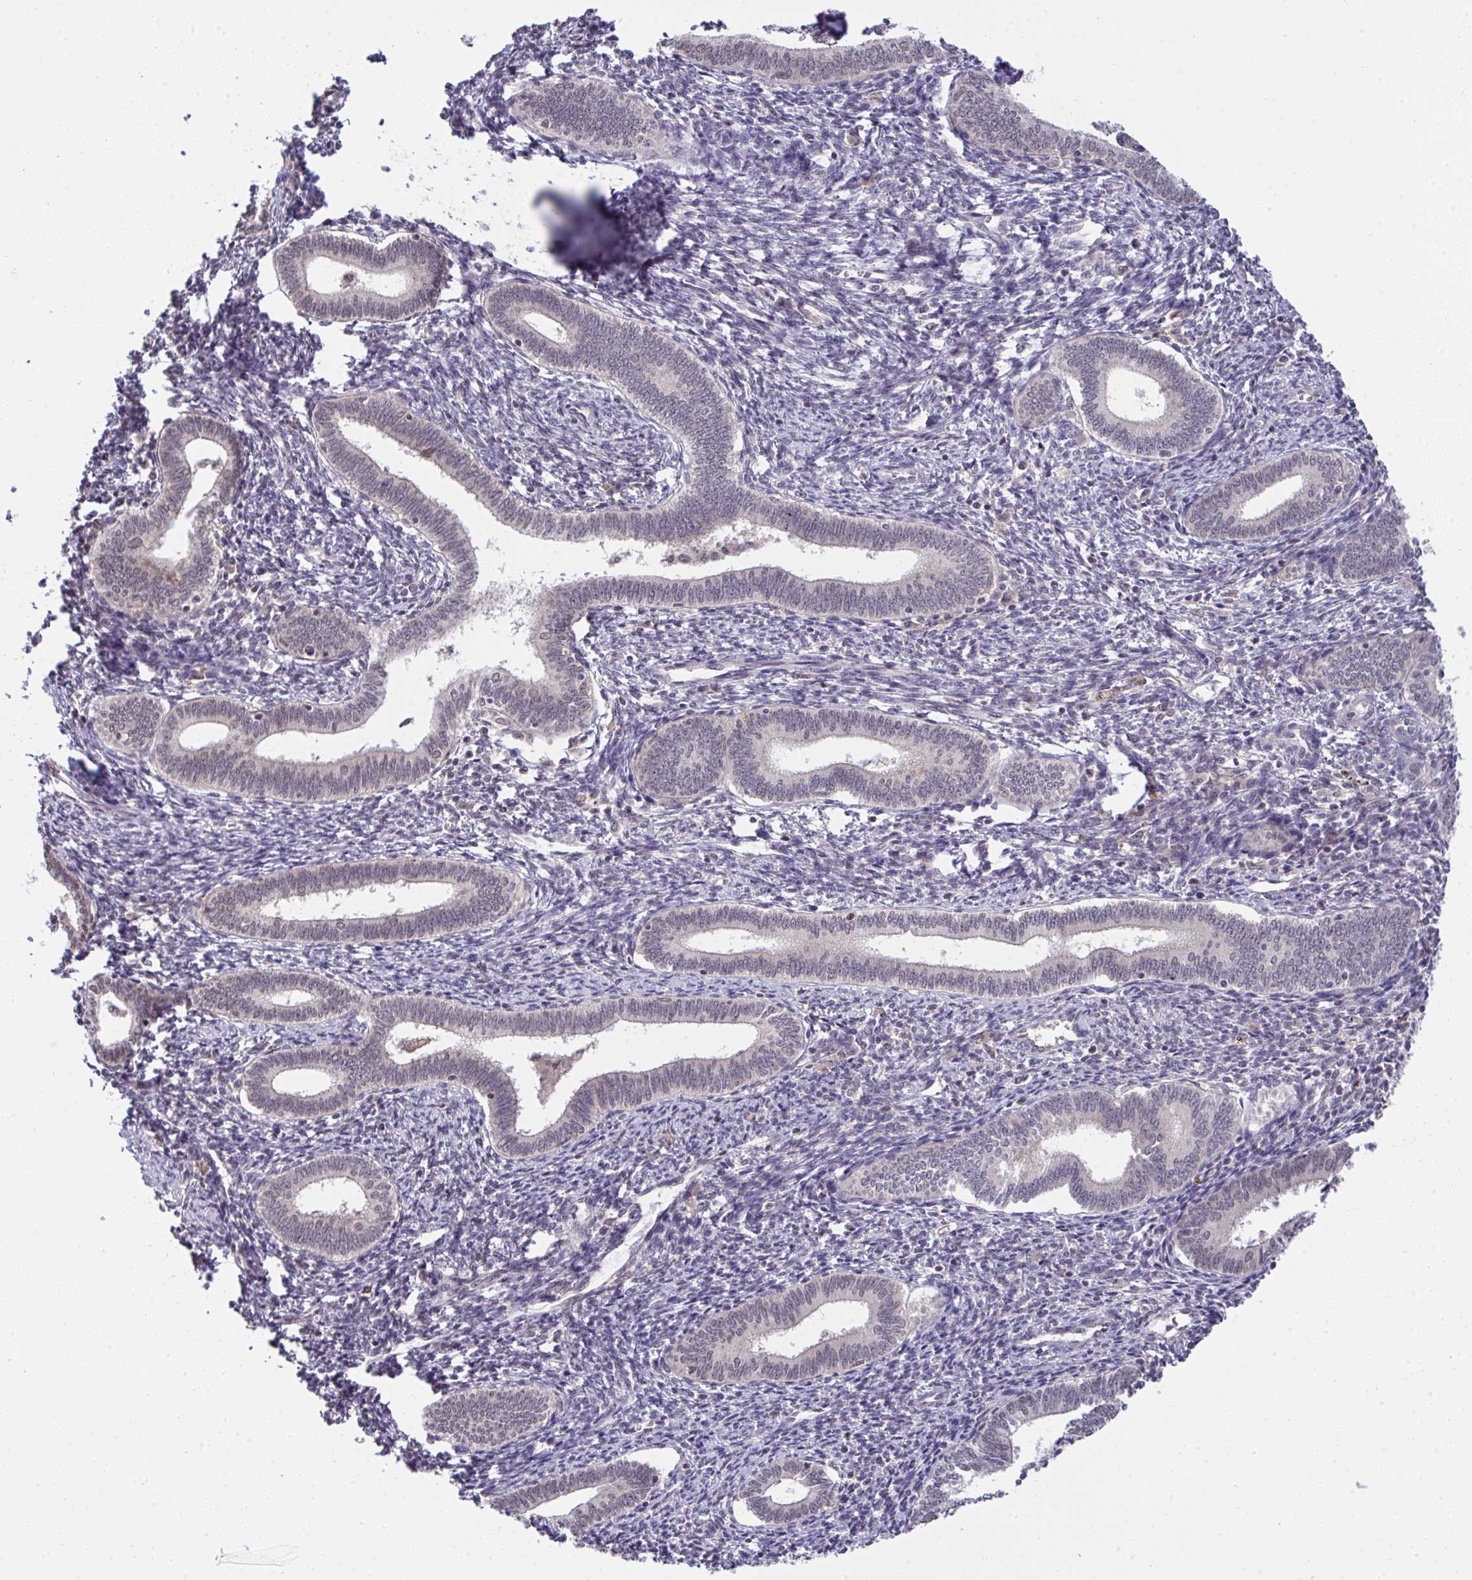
{"staining": {"intensity": "negative", "quantity": "none", "location": "none"}, "tissue": "endometrium", "cell_type": "Cells in endometrial stroma", "image_type": "normal", "snomed": [{"axis": "morphology", "description": "Normal tissue, NOS"}, {"axis": "topography", "description": "Endometrium"}], "caption": "Immunohistochemistry micrograph of unremarkable endometrium stained for a protein (brown), which reveals no staining in cells in endometrial stroma.", "gene": "C9orf64", "patient": {"sex": "female", "age": 41}}